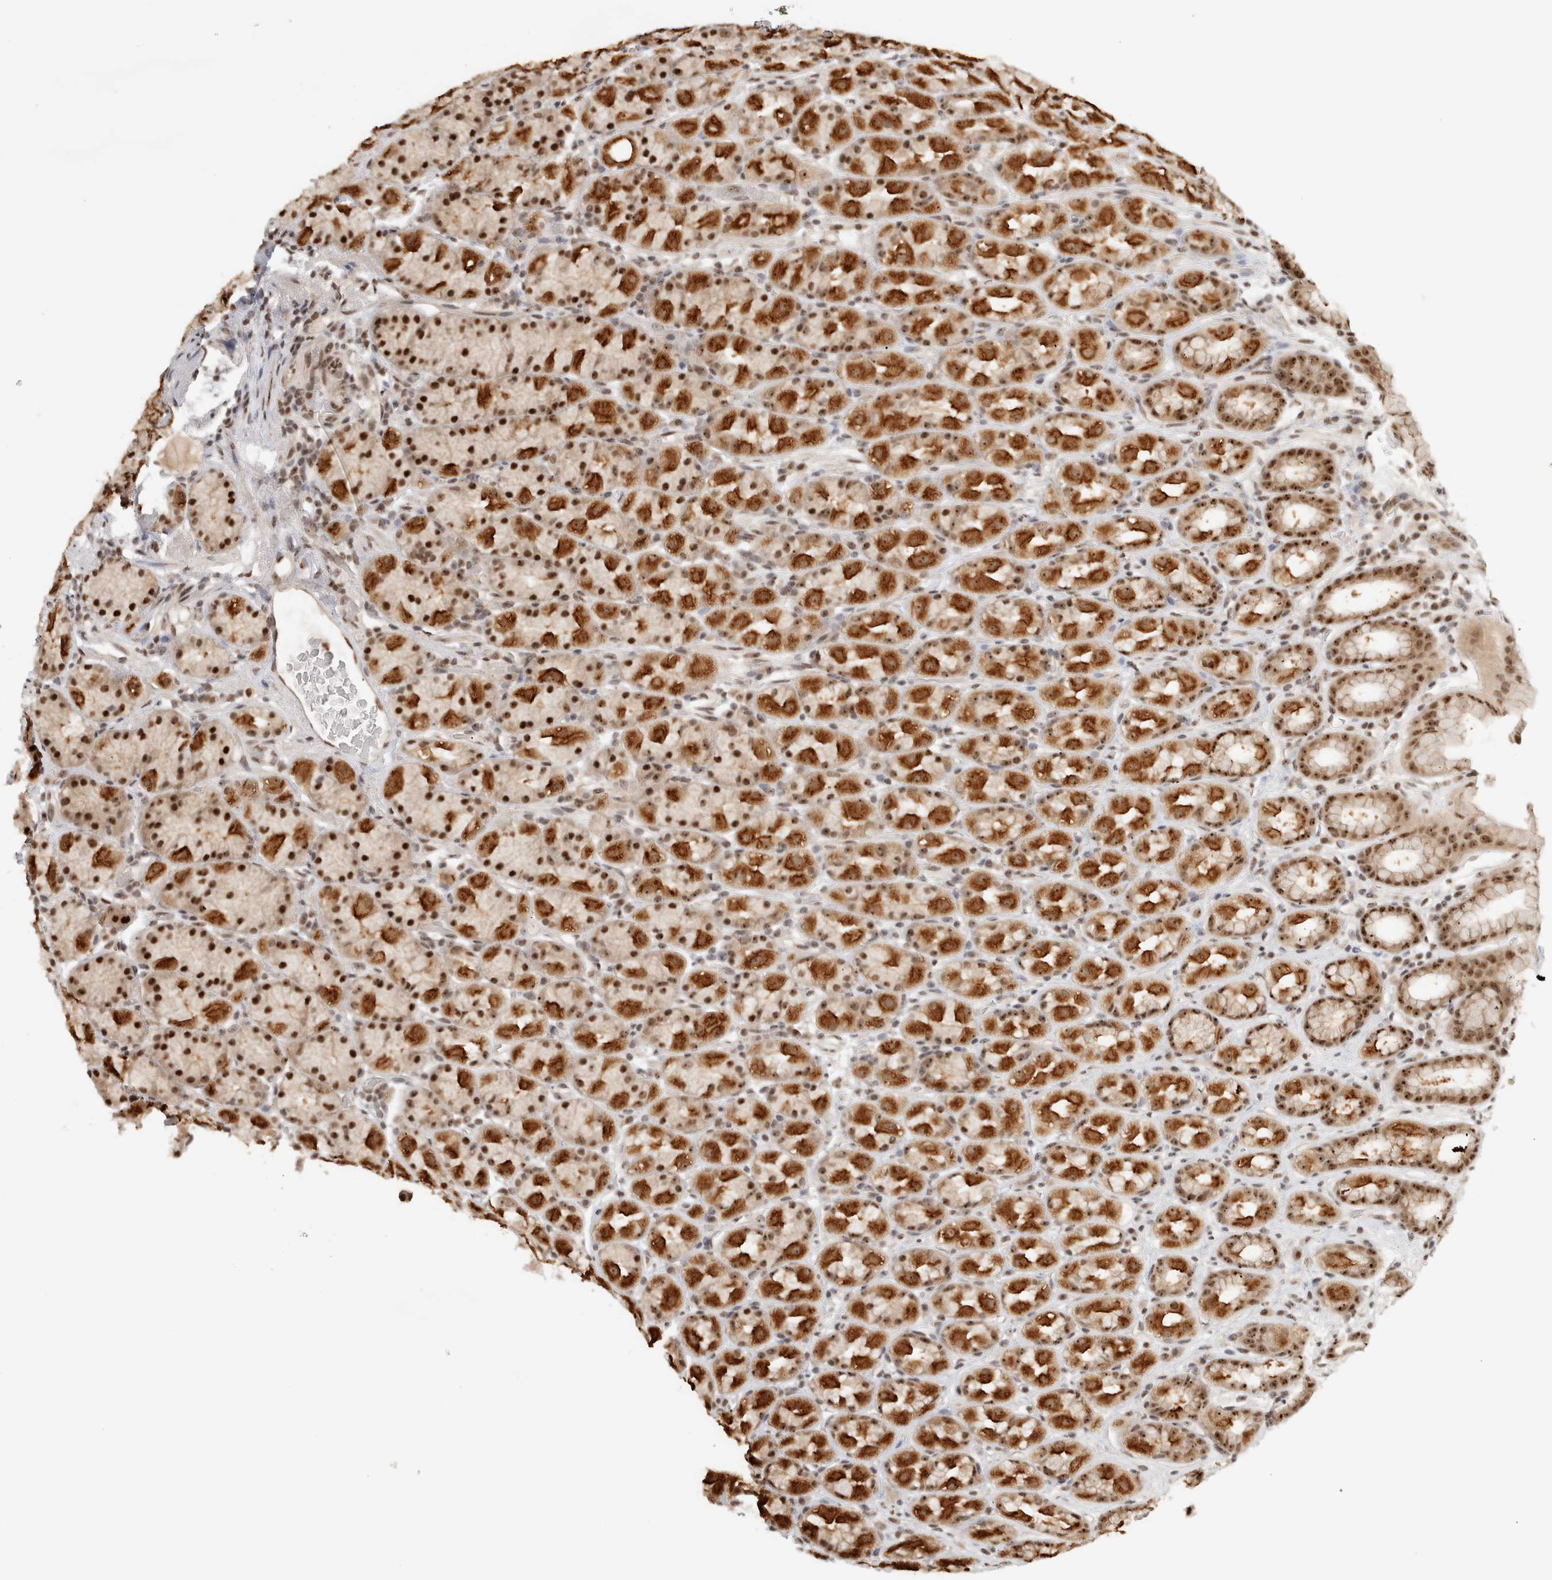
{"staining": {"intensity": "strong", "quantity": ">75%", "location": "cytoplasmic/membranous,nuclear"}, "tissue": "stomach", "cell_type": "Glandular cells", "image_type": "normal", "snomed": [{"axis": "morphology", "description": "Normal tissue, NOS"}, {"axis": "topography", "description": "Stomach, upper"}], "caption": "The immunohistochemical stain highlights strong cytoplasmic/membranous,nuclear expression in glandular cells of unremarkable stomach. The staining is performed using DAB (3,3'-diaminobenzidine) brown chromogen to label protein expression. The nuclei are counter-stained blue using hematoxylin.", "gene": "EBNA1BP2", "patient": {"sex": "male", "age": 68}}